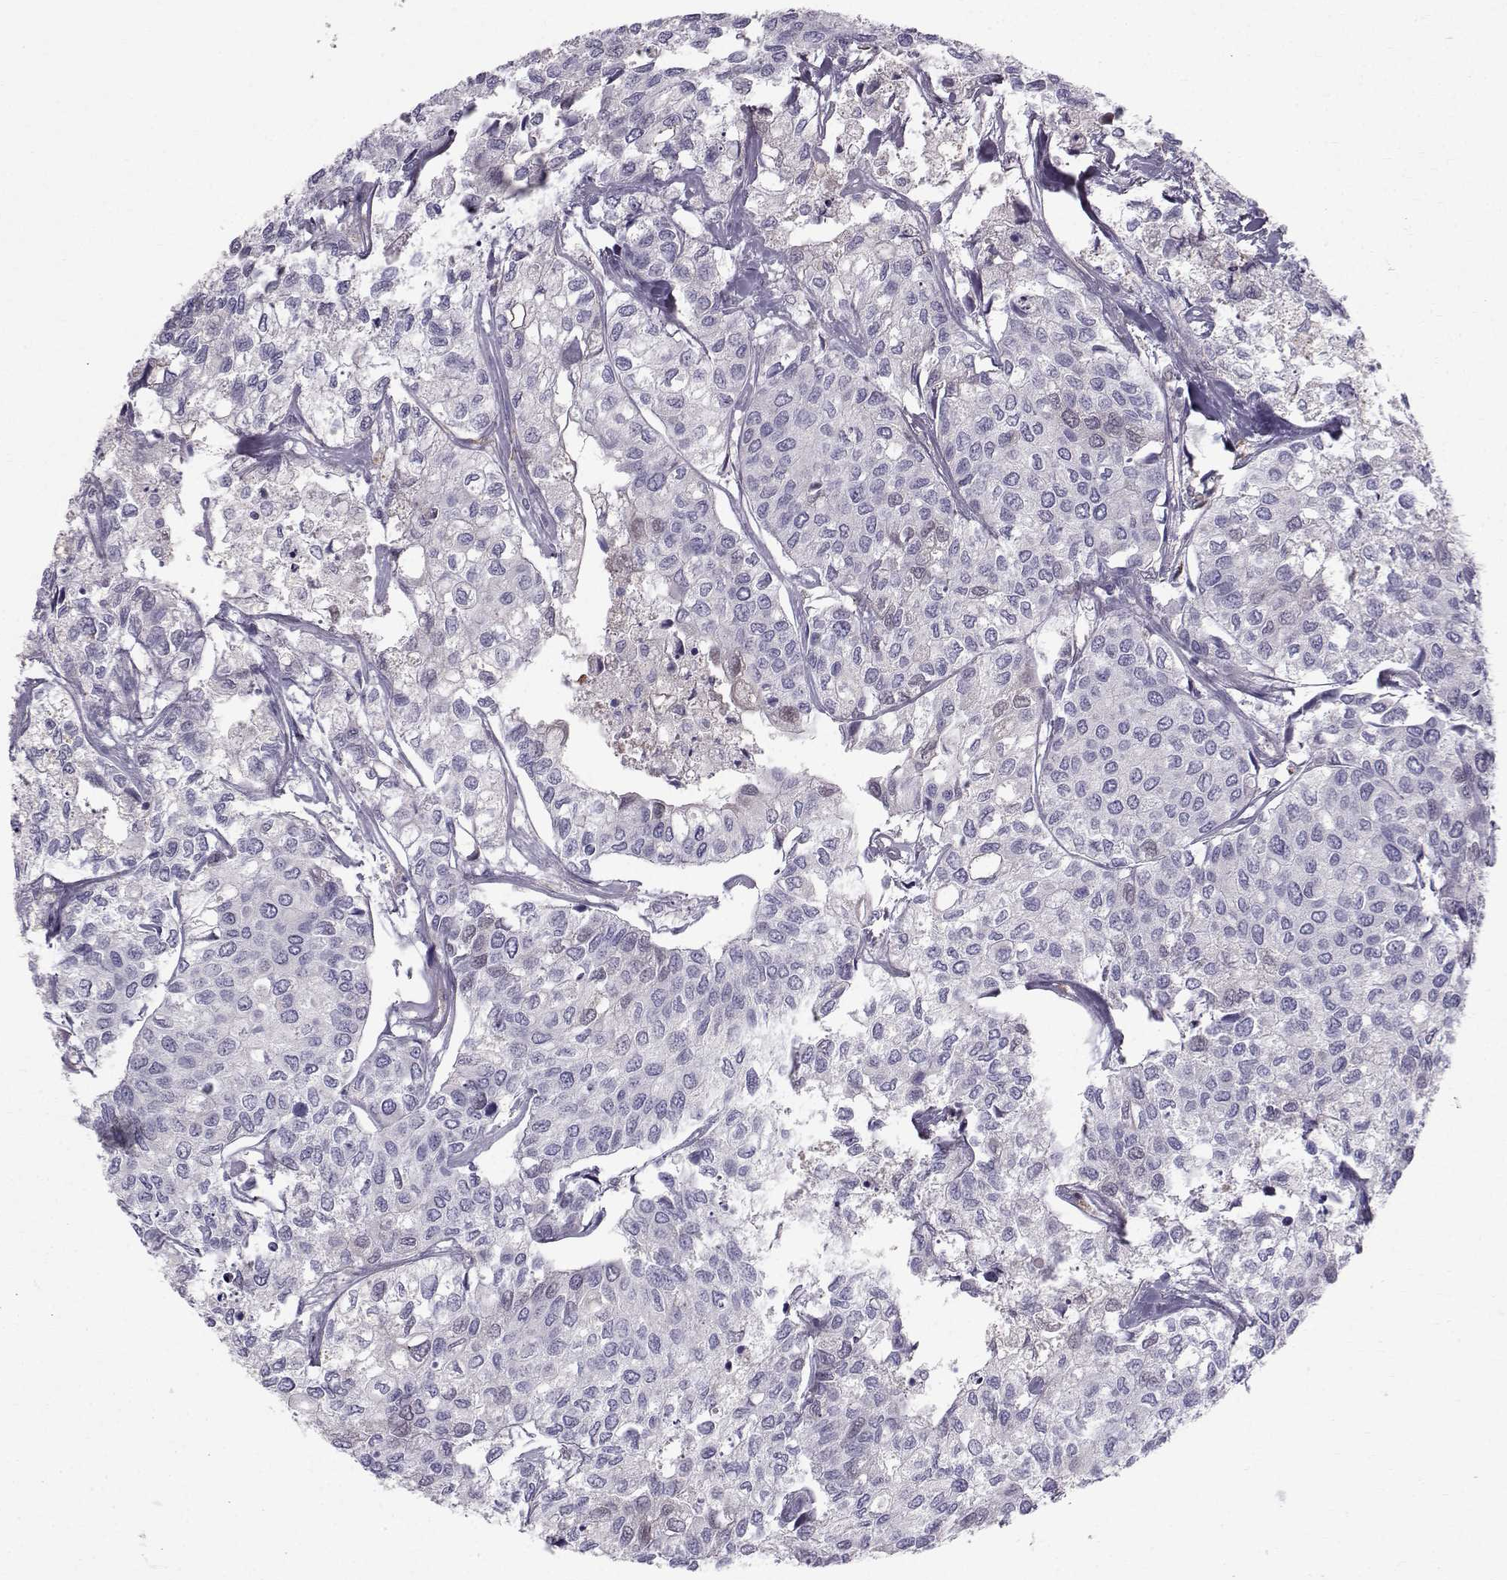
{"staining": {"intensity": "negative", "quantity": "none", "location": "none"}, "tissue": "urothelial cancer", "cell_type": "Tumor cells", "image_type": "cancer", "snomed": [{"axis": "morphology", "description": "Urothelial carcinoma, High grade"}, {"axis": "topography", "description": "Urinary bladder"}], "caption": "High-grade urothelial carcinoma was stained to show a protein in brown. There is no significant staining in tumor cells.", "gene": "CALCR", "patient": {"sex": "male", "age": 73}}